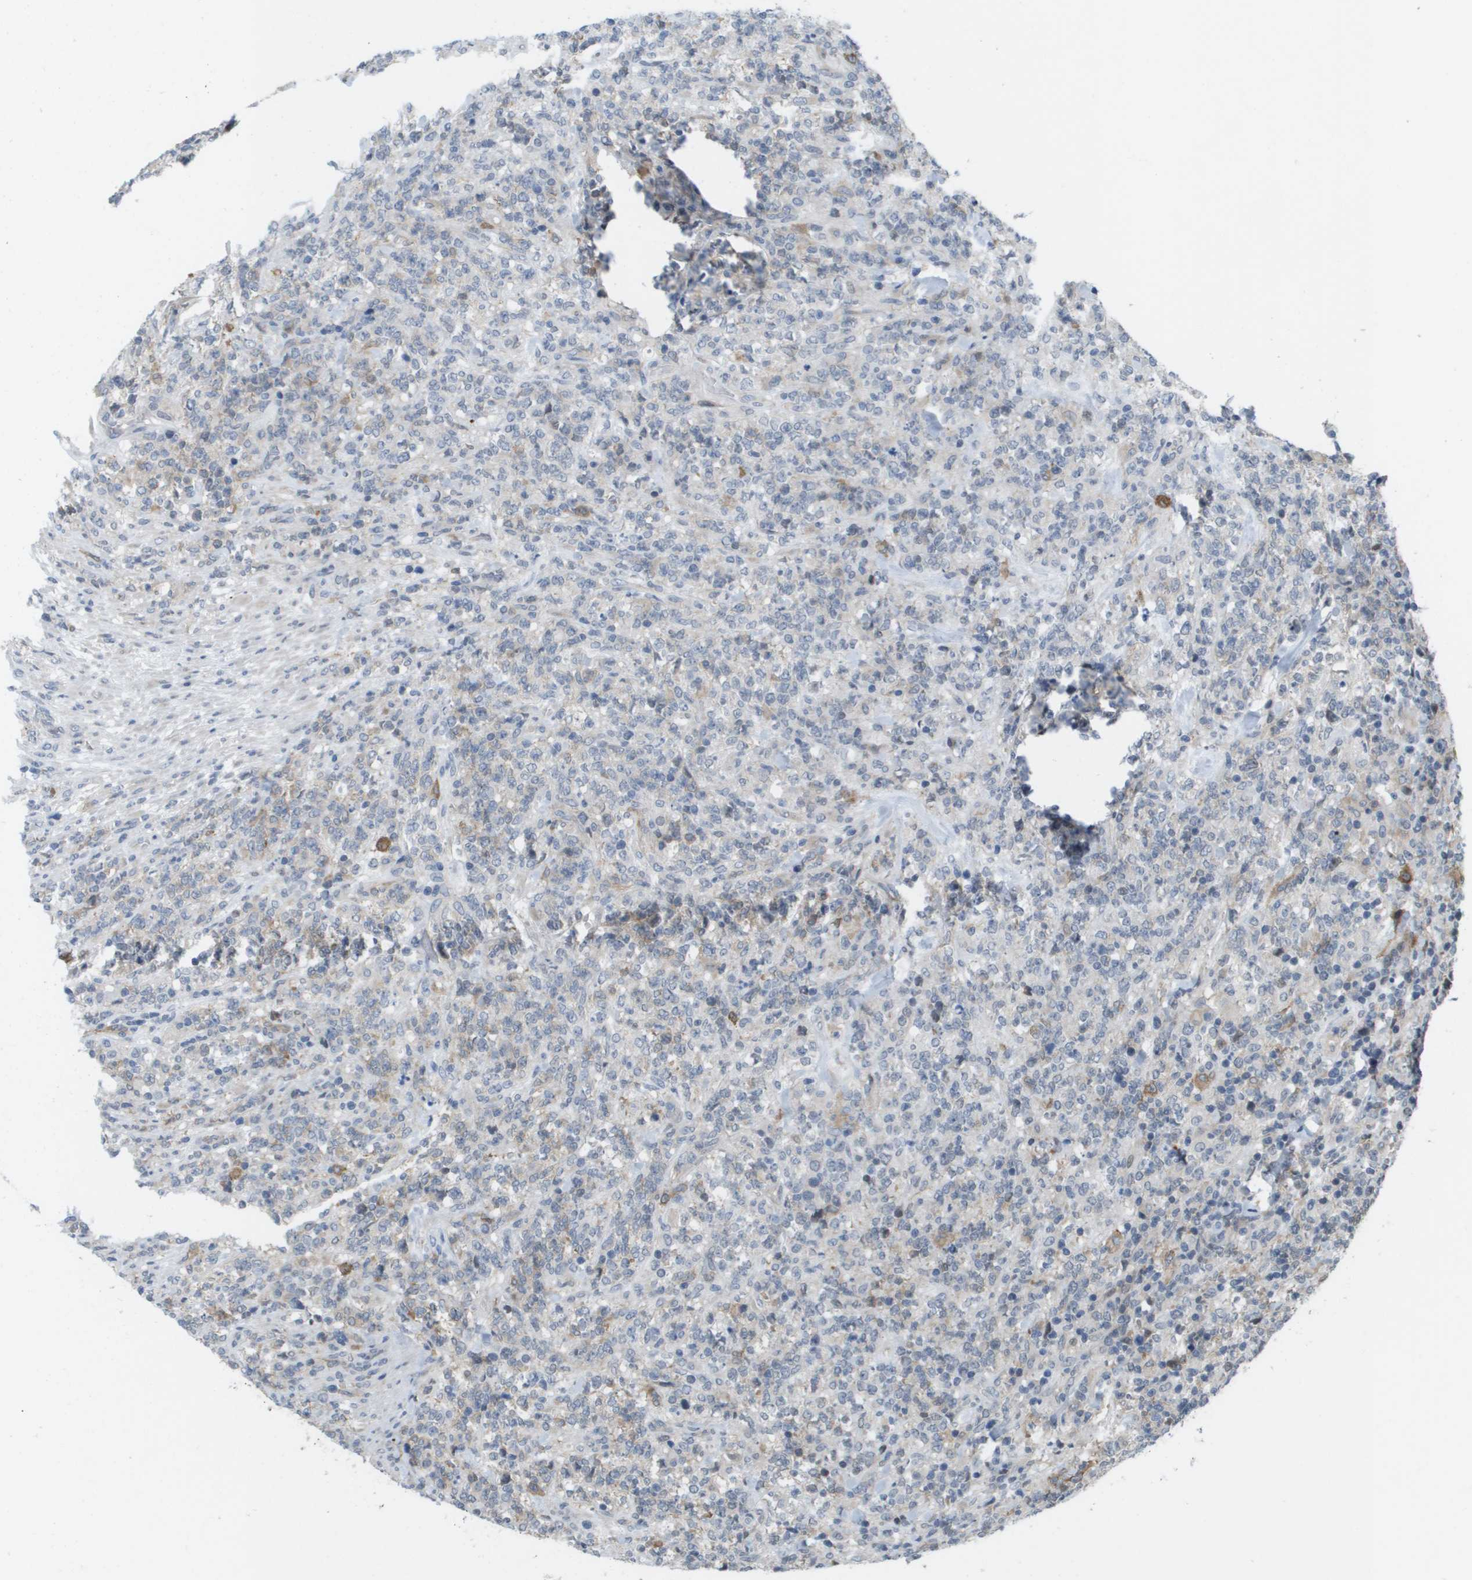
{"staining": {"intensity": "weak", "quantity": "<25%", "location": "cytoplasmic/membranous"}, "tissue": "lymphoma", "cell_type": "Tumor cells", "image_type": "cancer", "snomed": [{"axis": "morphology", "description": "Malignant lymphoma, non-Hodgkin's type, High grade"}, {"axis": "topography", "description": "Soft tissue"}], "caption": "A histopathology image of human malignant lymphoma, non-Hodgkin's type (high-grade) is negative for staining in tumor cells.", "gene": "MARCHF8", "patient": {"sex": "male", "age": 18}}